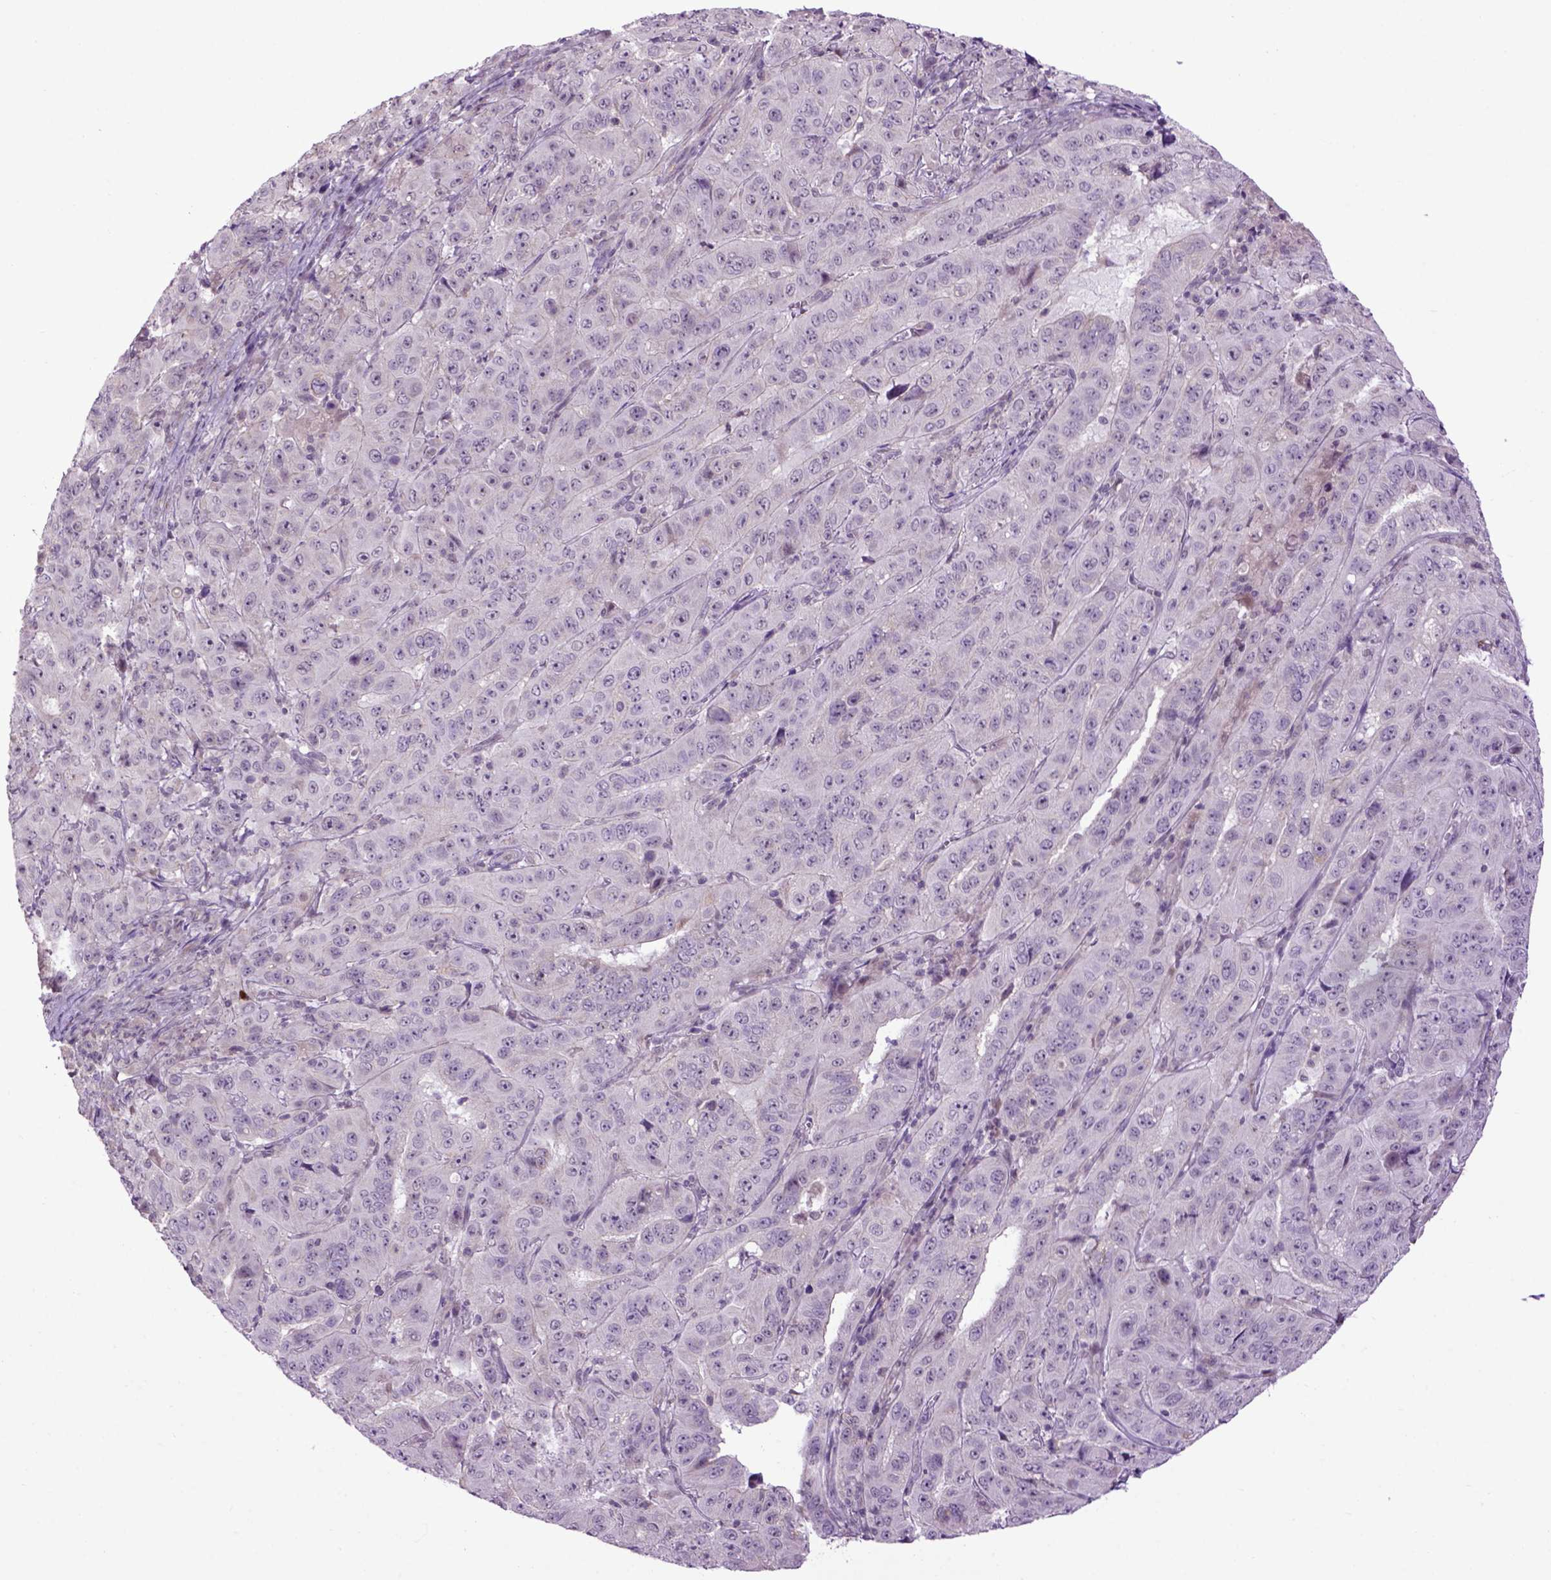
{"staining": {"intensity": "negative", "quantity": "none", "location": "none"}, "tissue": "pancreatic cancer", "cell_type": "Tumor cells", "image_type": "cancer", "snomed": [{"axis": "morphology", "description": "Adenocarcinoma, NOS"}, {"axis": "topography", "description": "Pancreas"}], "caption": "A high-resolution image shows immunohistochemistry (IHC) staining of pancreatic cancer (adenocarcinoma), which reveals no significant expression in tumor cells. (DAB immunohistochemistry, high magnification).", "gene": "EMILIN3", "patient": {"sex": "male", "age": 63}}